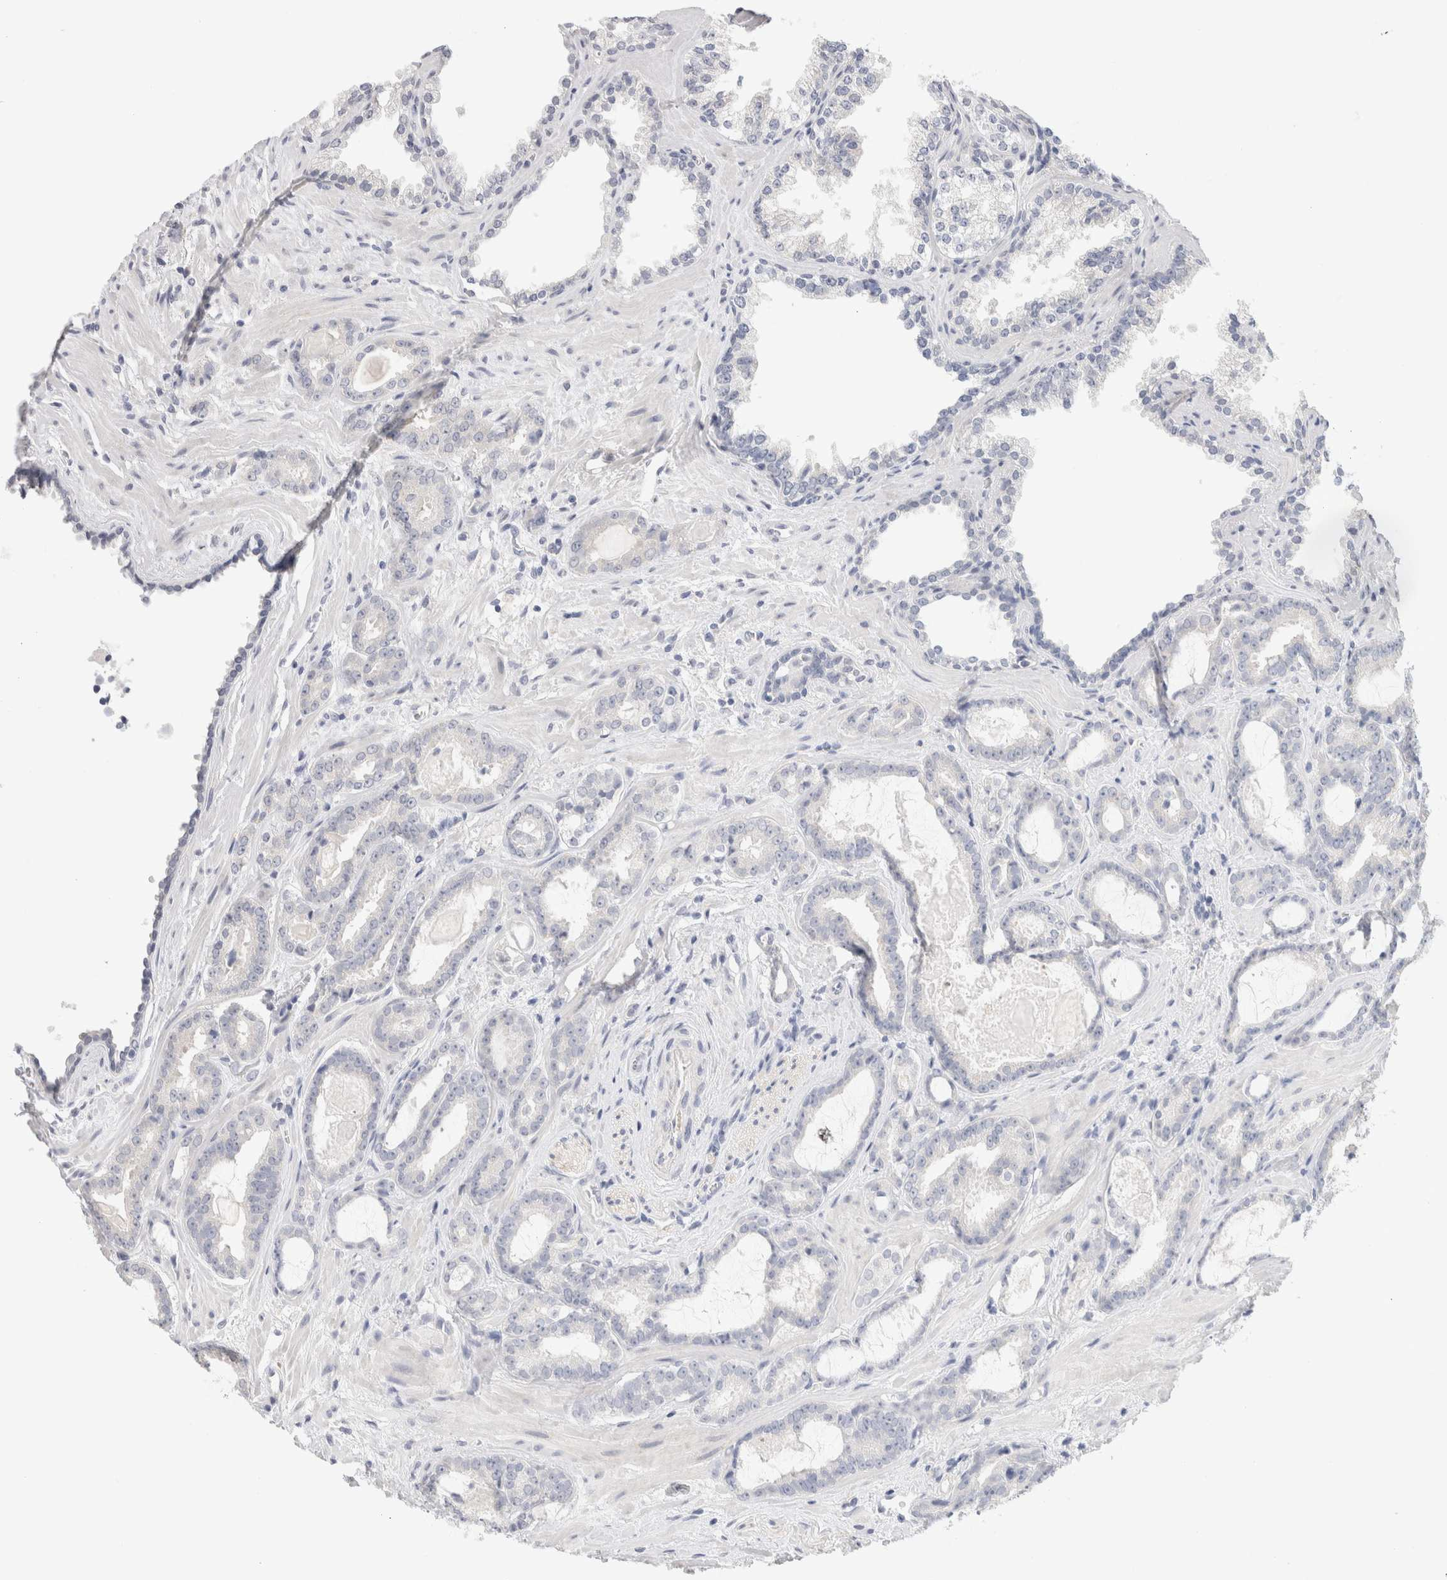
{"staining": {"intensity": "negative", "quantity": "none", "location": "none"}, "tissue": "prostate cancer", "cell_type": "Tumor cells", "image_type": "cancer", "snomed": [{"axis": "morphology", "description": "Adenocarcinoma, Low grade"}, {"axis": "topography", "description": "Prostate"}], "caption": "Low-grade adenocarcinoma (prostate) was stained to show a protein in brown. There is no significant expression in tumor cells.", "gene": "CHRM4", "patient": {"sex": "male", "age": 60}}